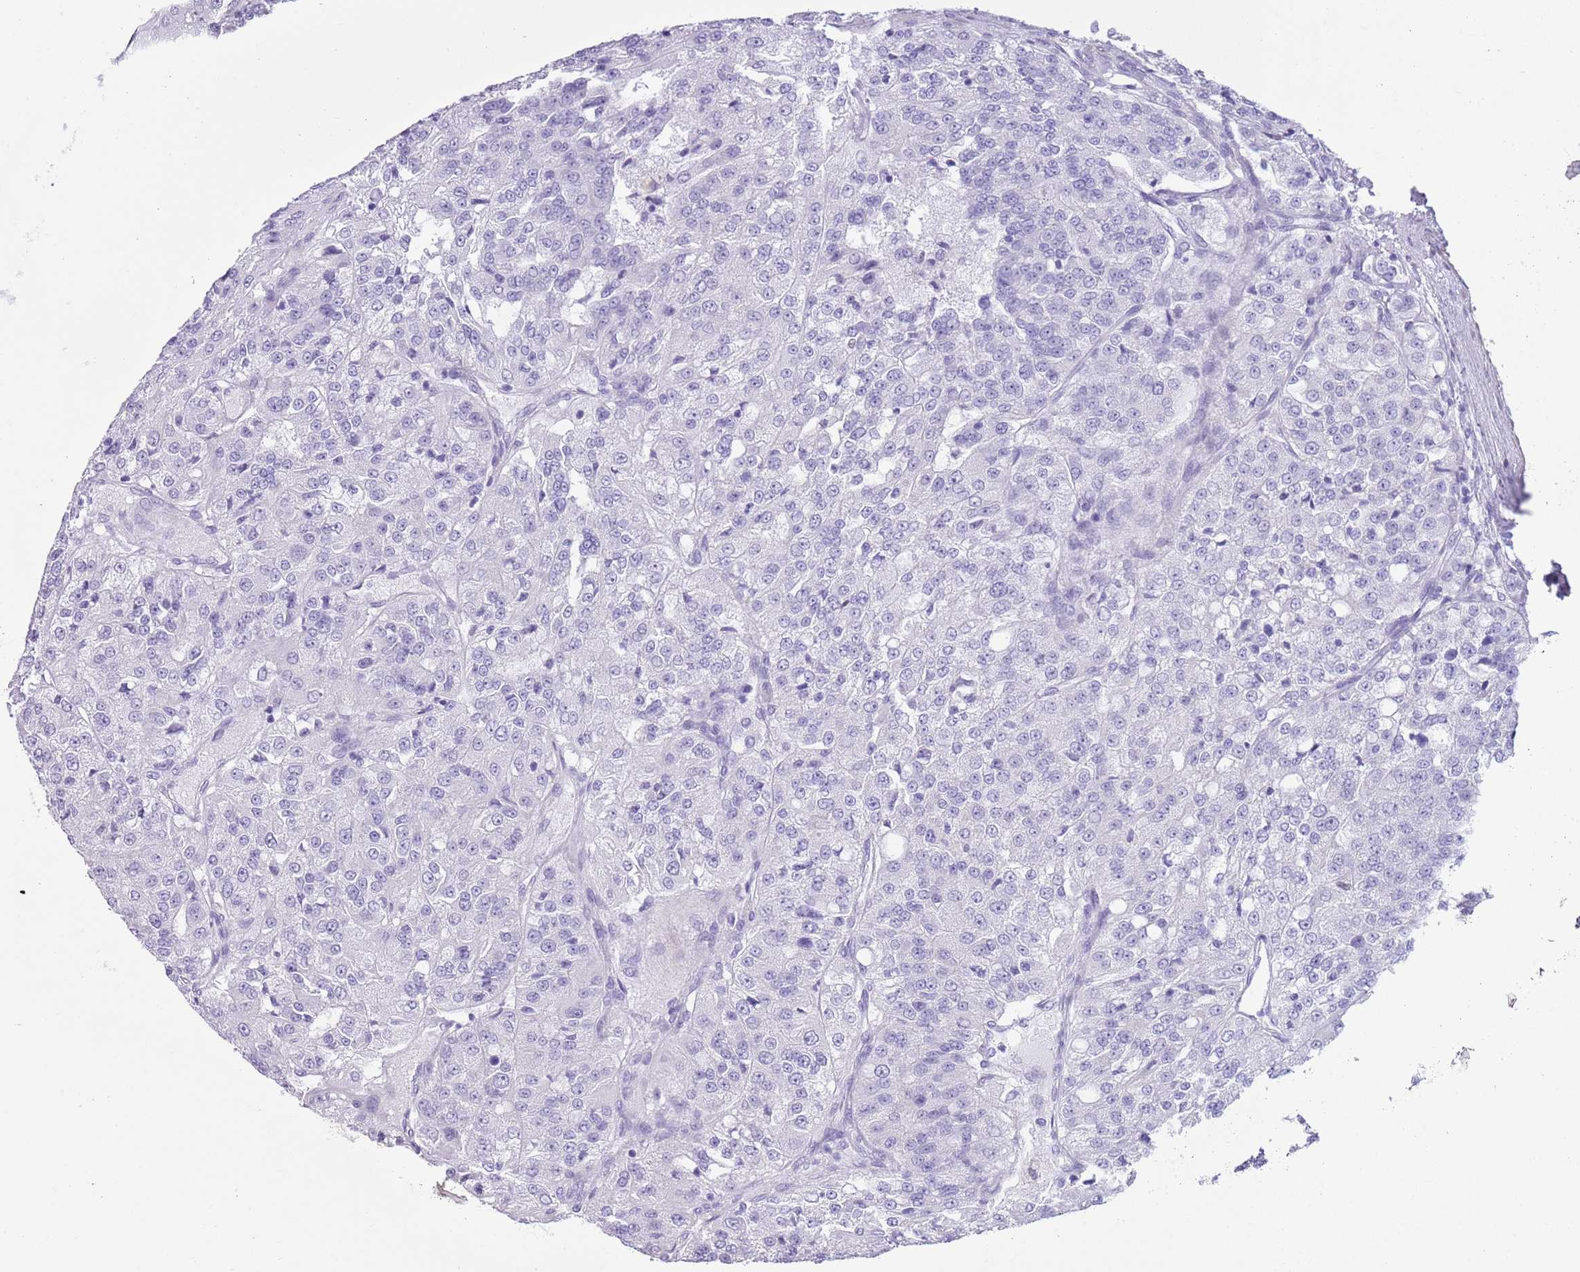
{"staining": {"intensity": "negative", "quantity": "none", "location": "none"}, "tissue": "renal cancer", "cell_type": "Tumor cells", "image_type": "cancer", "snomed": [{"axis": "morphology", "description": "Adenocarcinoma, NOS"}, {"axis": "topography", "description": "Kidney"}], "caption": "High power microscopy image of an immunohistochemistry (IHC) micrograph of renal adenocarcinoma, revealing no significant positivity in tumor cells.", "gene": "SLC7A14", "patient": {"sex": "female", "age": 63}}